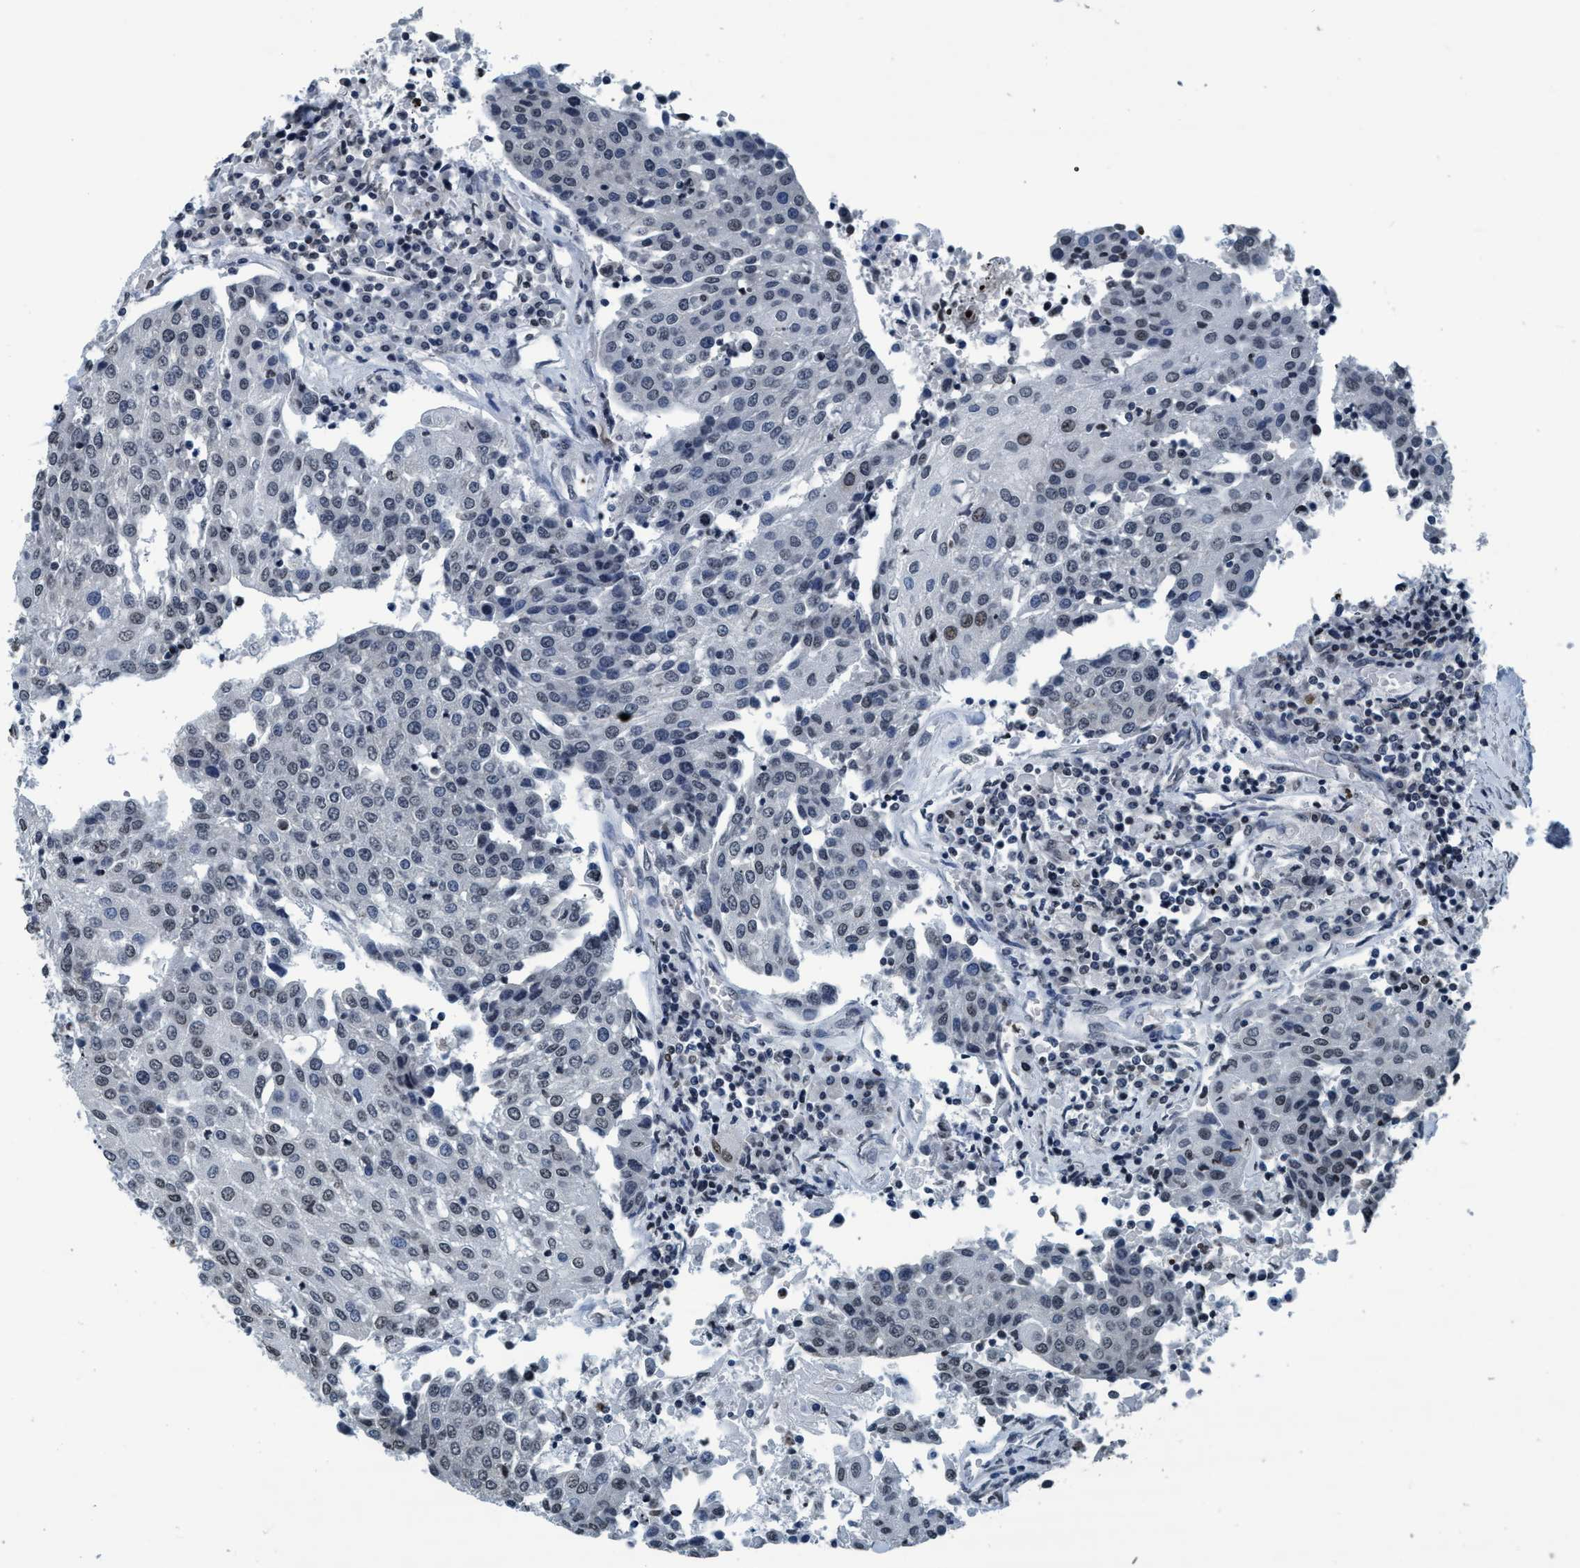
{"staining": {"intensity": "weak", "quantity": "<25%", "location": "nuclear"}, "tissue": "urothelial cancer", "cell_type": "Tumor cells", "image_type": "cancer", "snomed": [{"axis": "morphology", "description": "Urothelial carcinoma, High grade"}, {"axis": "topography", "description": "Urinary bladder"}], "caption": "Immunohistochemistry of human urothelial cancer demonstrates no positivity in tumor cells. The staining is performed using DAB brown chromogen with nuclei counter-stained in using hematoxylin.", "gene": "CCNE2", "patient": {"sex": "female", "age": 85}}